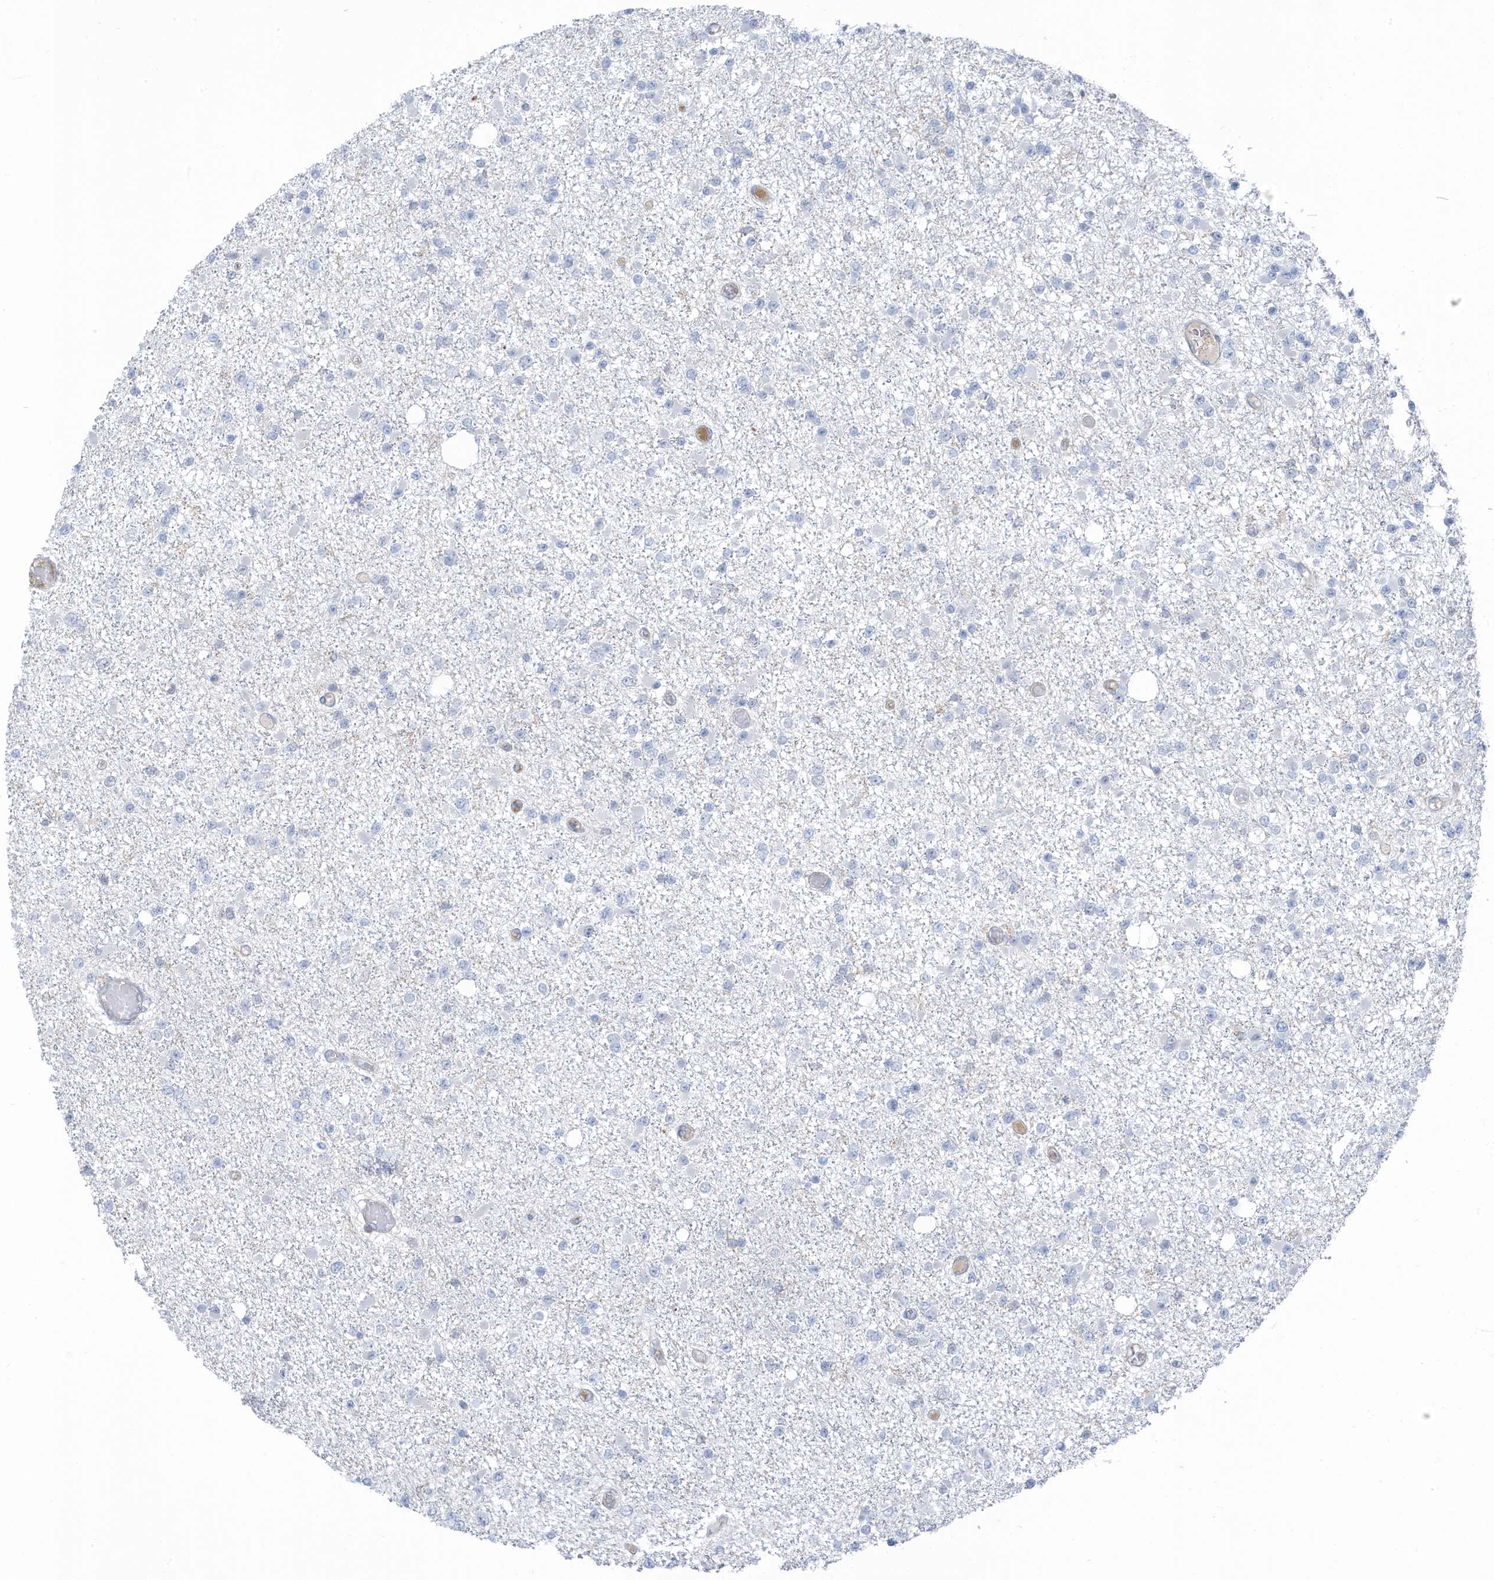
{"staining": {"intensity": "negative", "quantity": "none", "location": "none"}, "tissue": "glioma", "cell_type": "Tumor cells", "image_type": "cancer", "snomed": [{"axis": "morphology", "description": "Glioma, malignant, Low grade"}, {"axis": "topography", "description": "Brain"}], "caption": "Glioma was stained to show a protein in brown. There is no significant staining in tumor cells. (DAB (3,3'-diaminobenzidine) IHC with hematoxylin counter stain).", "gene": "ZNF846", "patient": {"sex": "female", "age": 22}}